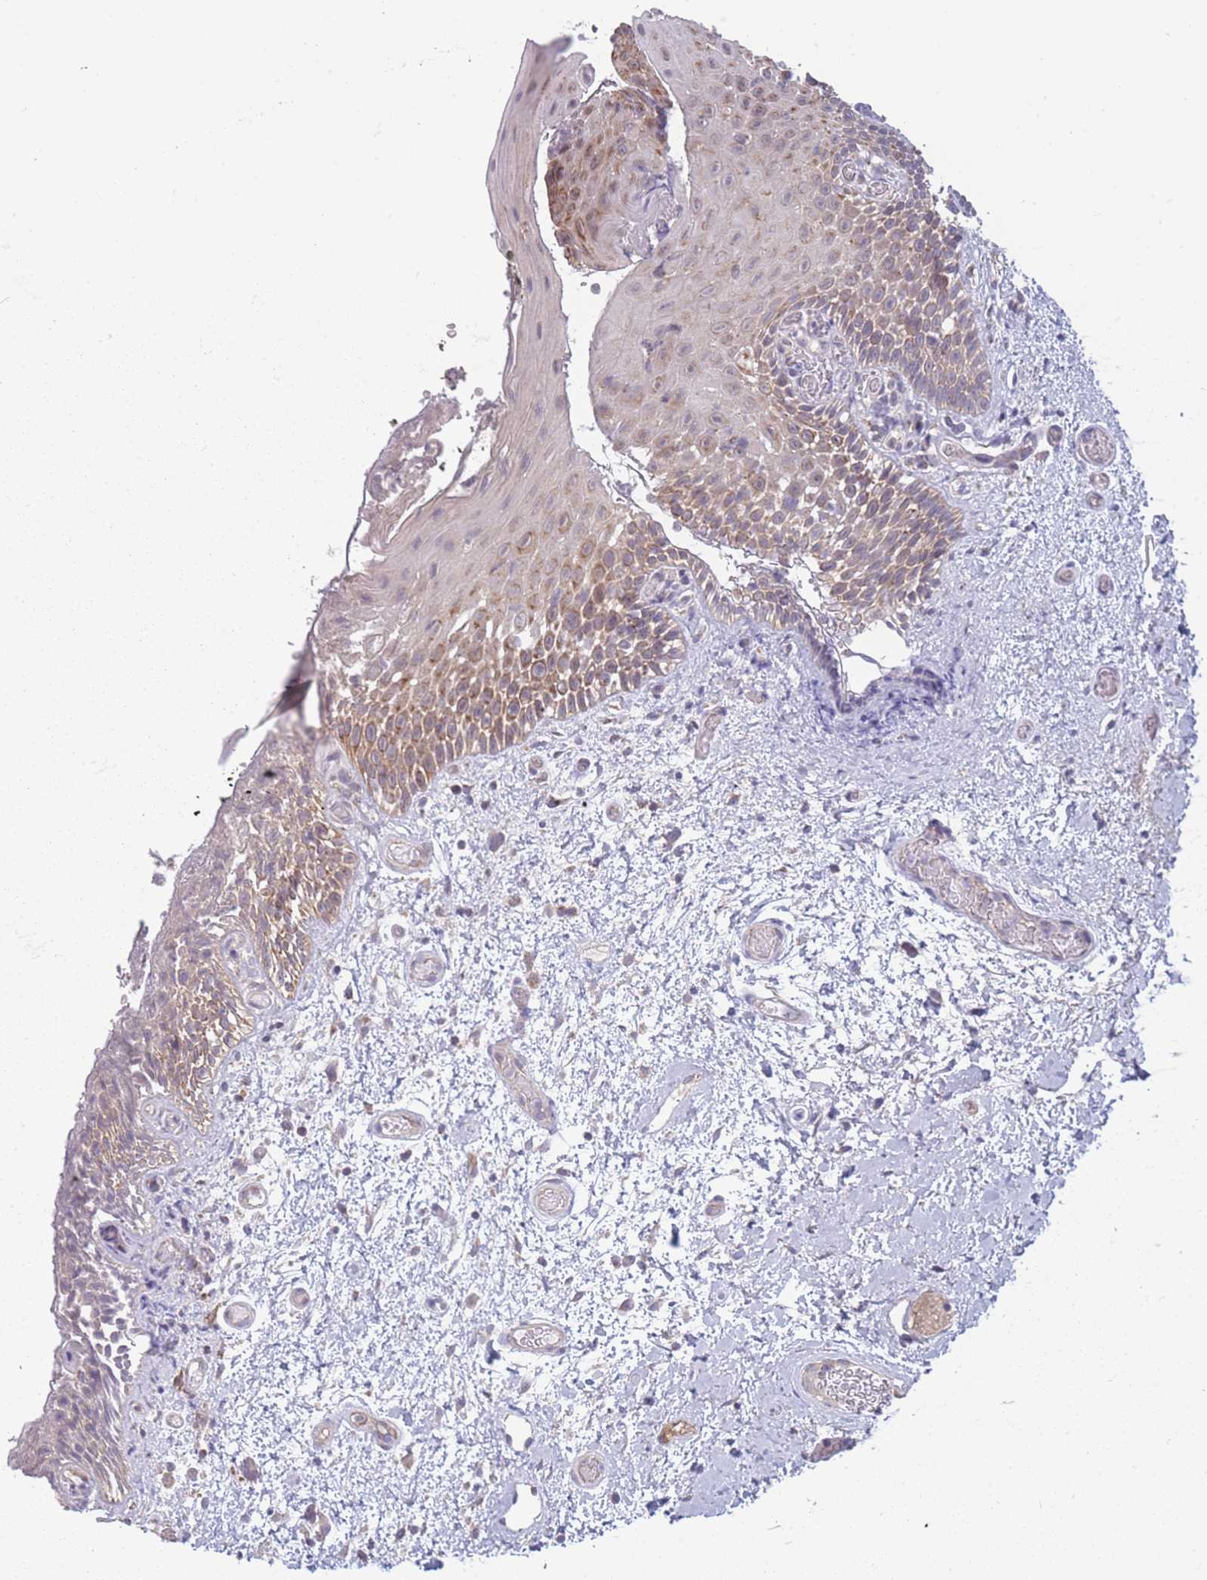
{"staining": {"intensity": "moderate", "quantity": ">75%", "location": "cytoplasmic/membranous"}, "tissue": "oral mucosa", "cell_type": "Squamous epithelial cells", "image_type": "normal", "snomed": [{"axis": "morphology", "description": "Normal tissue, NOS"}, {"axis": "morphology", "description": "Squamous cell carcinoma, NOS"}, {"axis": "topography", "description": "Oral tissue"}, {"axis": "topography", "description": "Tounge, NOS"}, {"axis": "topography", "description": "Head-Neck"}], "caption": "Immunohistochemical staining of unremarkable oral mucosa shows >75% levels of moderate cytoplasmic/membranous protein positivity in about >75% of squamous epithelial cells.", "gene": "MRPS18C", "patient": {"sex": "male", "age": 76}}